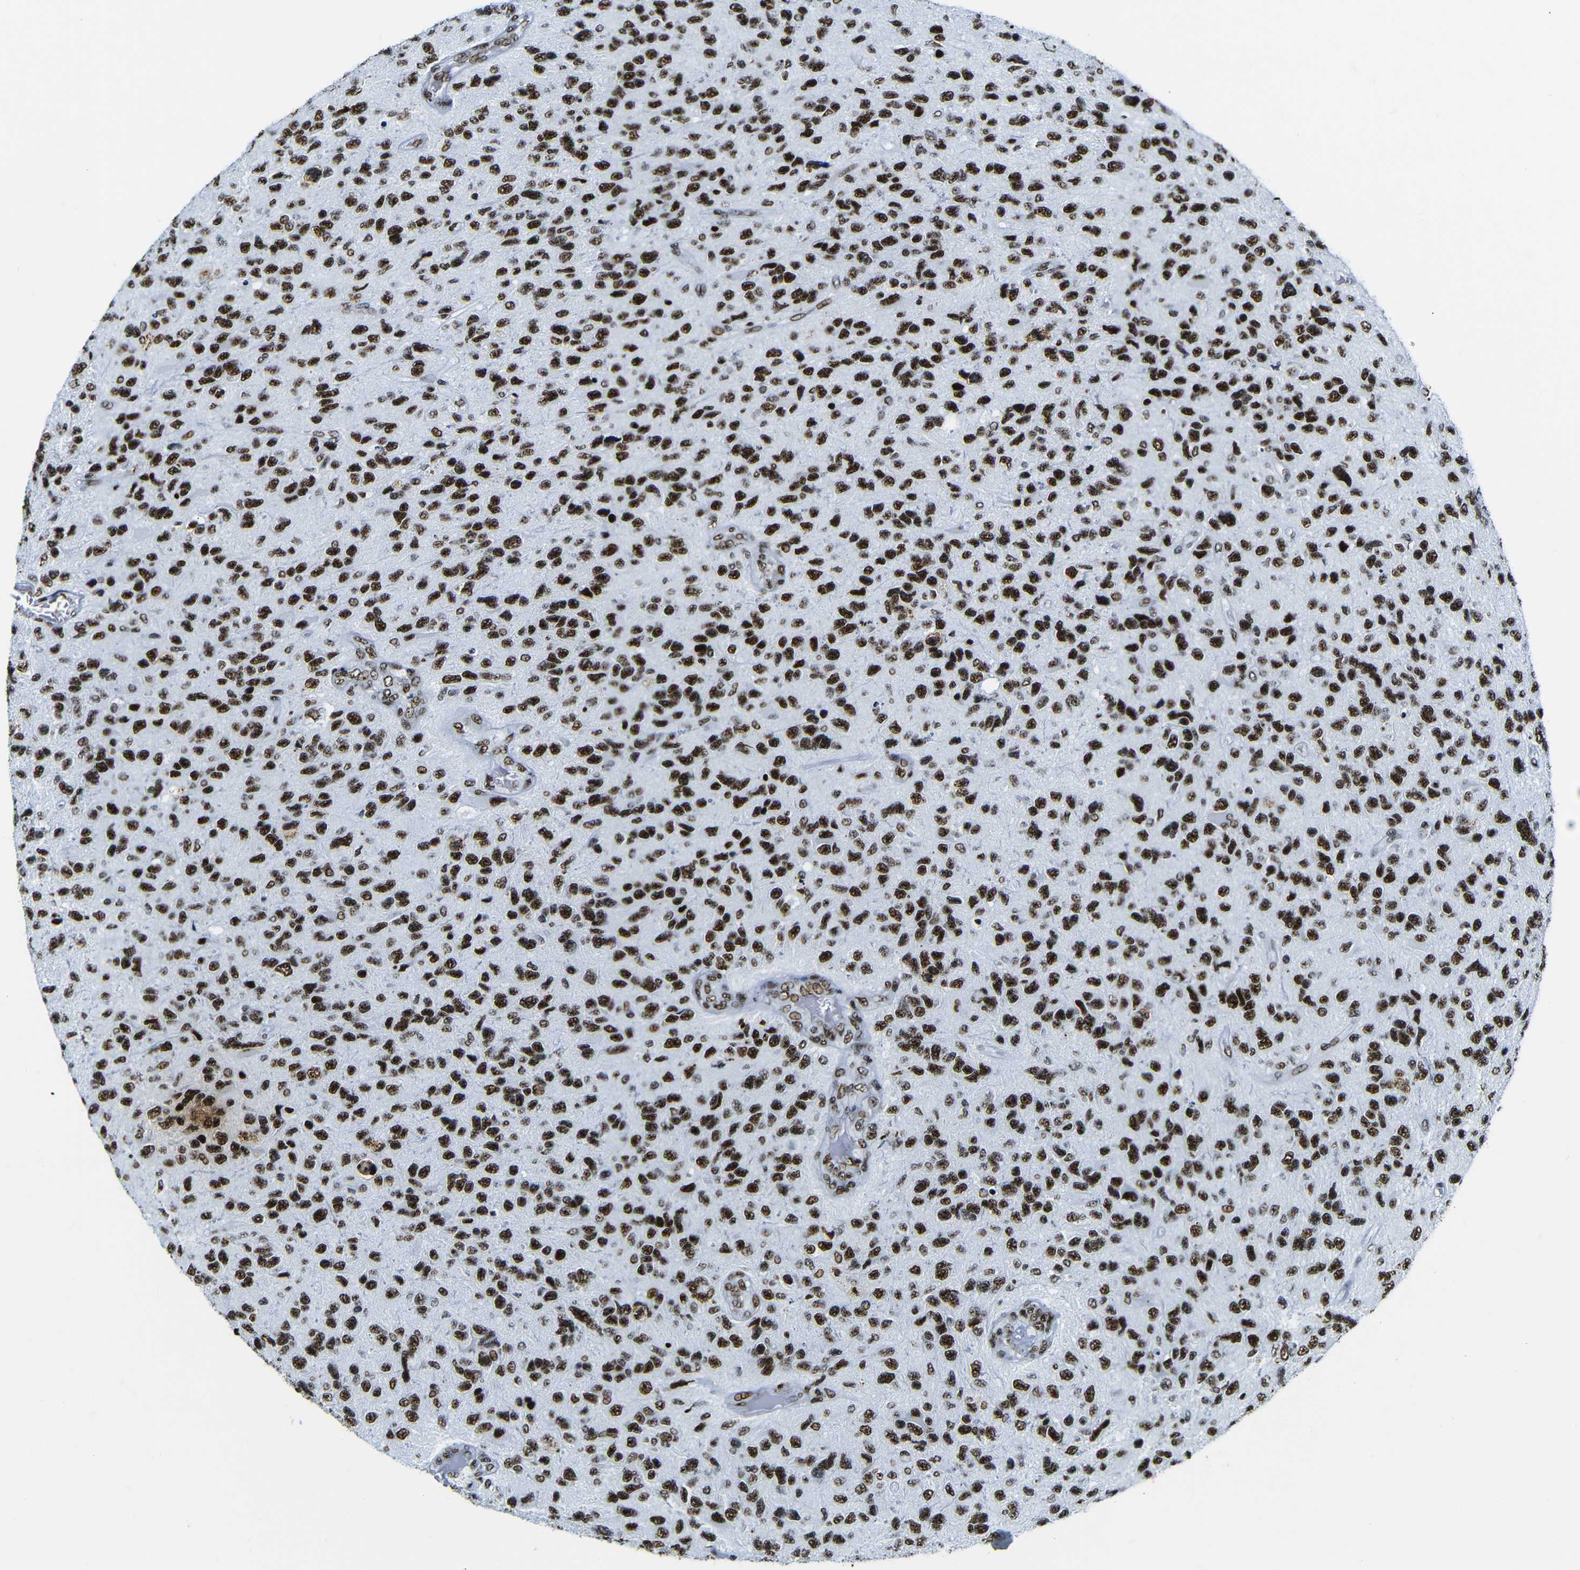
{"staining": {"intensity": "strong", "quantity": ">75%", "location": "nuclear"}, "tissue": "glioma", "cell_type": "Tumor cells", "image_type": "cancer", "snomed": [{"axis": "morphology", "description": "Glioma, malignant, High grade"}, {"axis": "topography", "description": "Brain"}], "caption": "Glioma was stained to show a protein in brown. There is high levels of strong nuclear positivity in approximately >75% of tumor cells.", "gene": "SRSF1", "patient": {"sex": "female", "age": 58}}